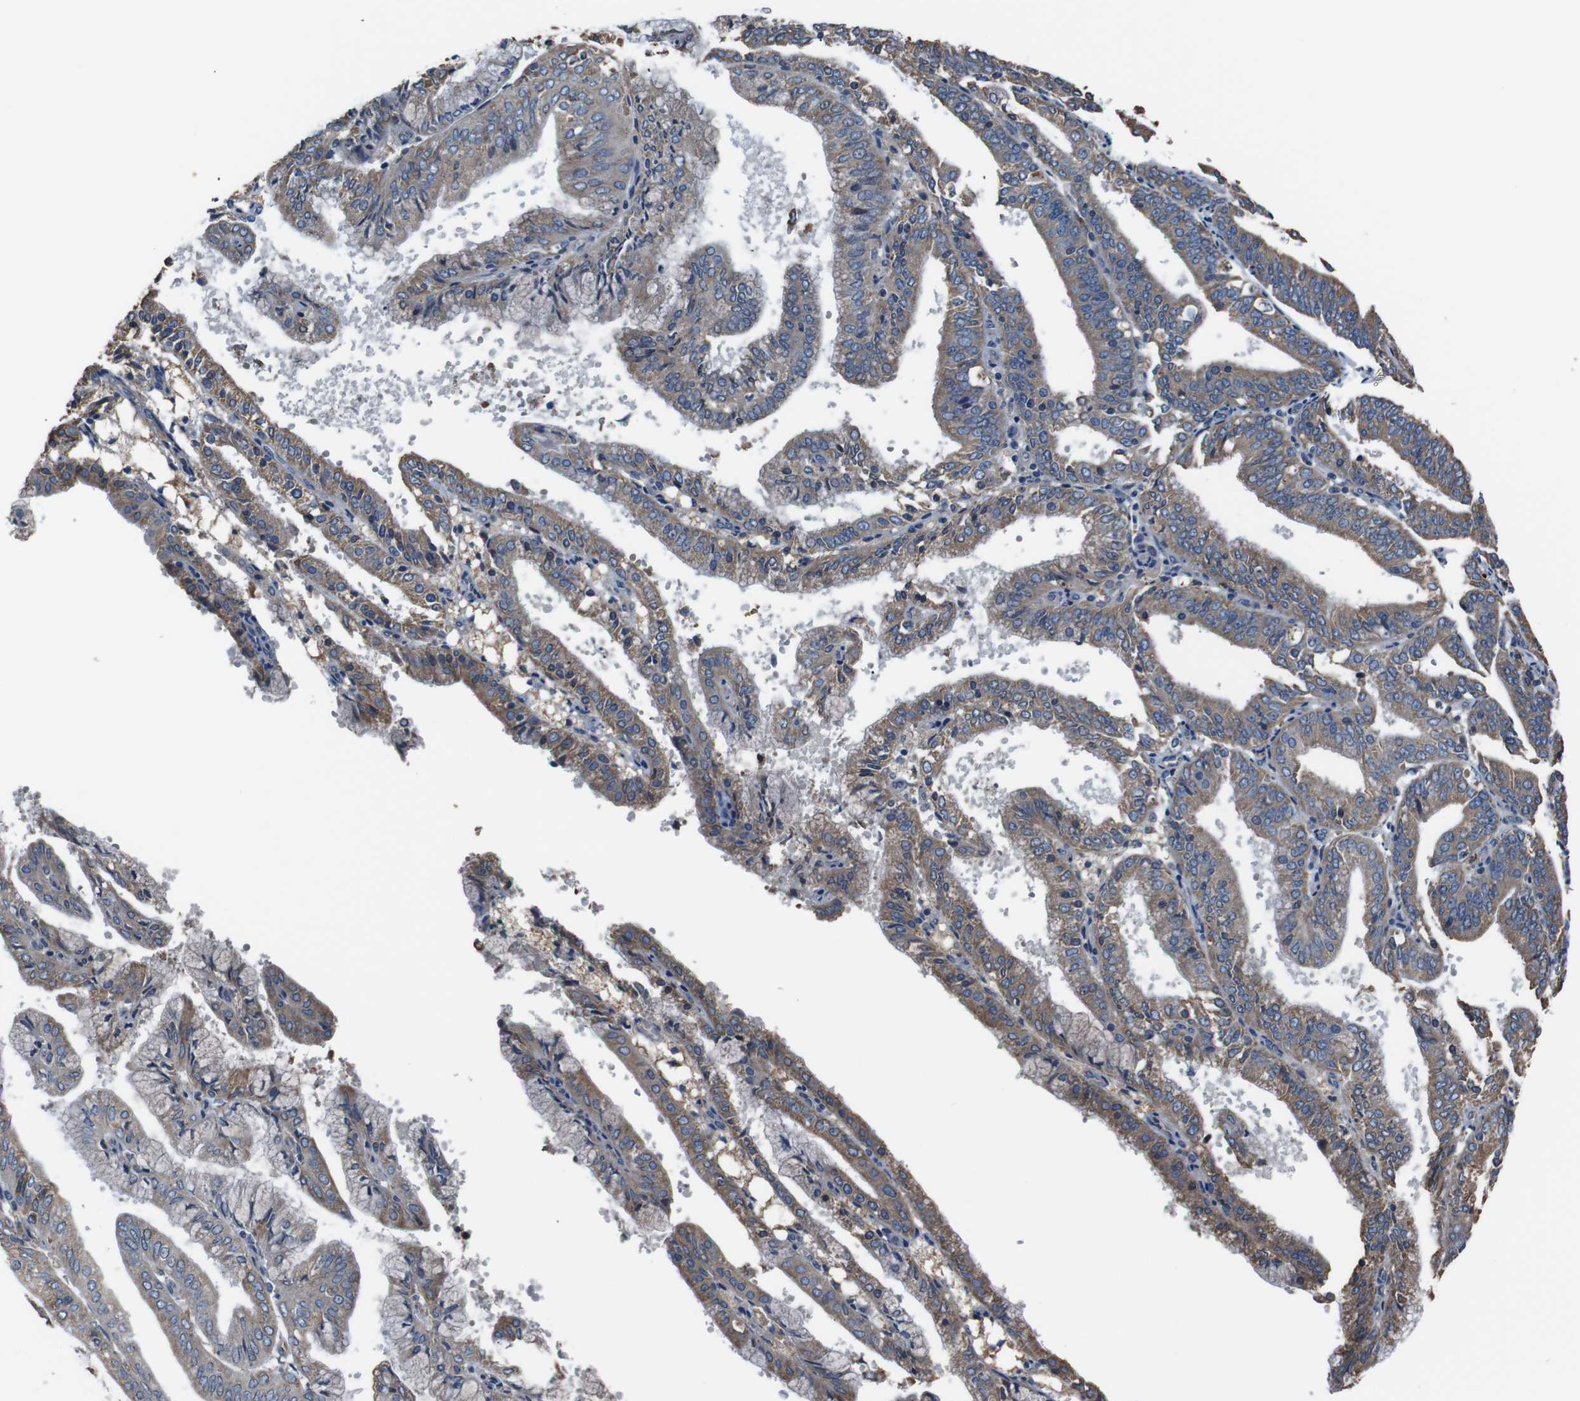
{"staining": {"intensity": "moderate", "quantity": ">75%", "location": "cytoplasmic/membranous"}, "tissue": "endometrial cancer", "cell_type": "Tumor cells", "image_type": "cancer", "snomed": [{"axis": "morphology", "description": "Adenocarcinoma, NOS"}, {"axis": "topography", "description": "Endometrium"}], "caption": "Endometrial cancer stained with DAB IHC displays medium levels of moderate cytoplasmic/membranous expression in about >75% of tumor cells.", "gene": "SIGMAR1", "patient": {"sex": "female", "age": 63}}